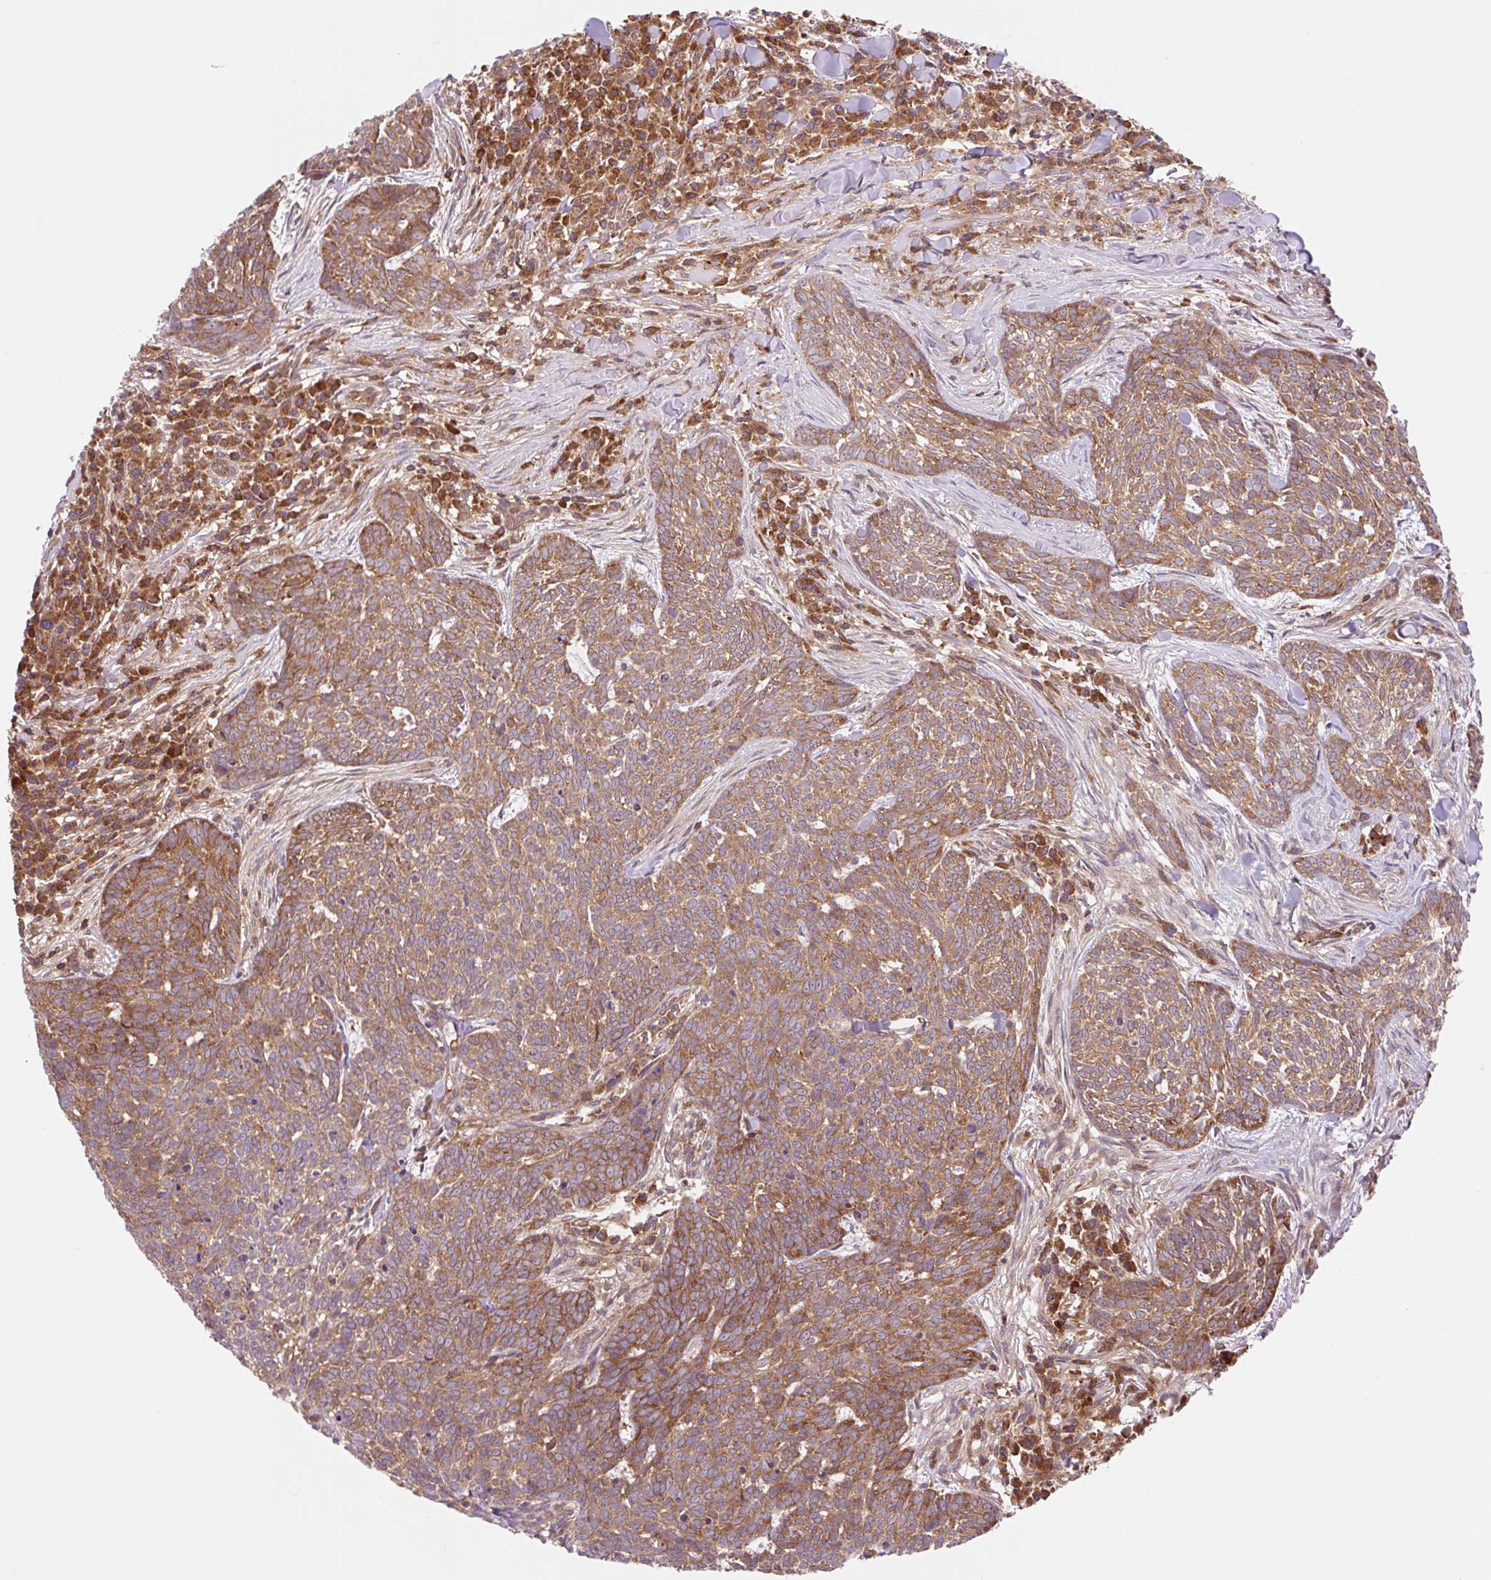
{"staining": {"intensity": "moderate", "quantity": ">75%", "location": "cytoplasmic/membranous"}, "tissue": "skin cancer", "cell_type": "Tumor cells", "image_type": "cancer", "snomed": [{"axis": "morphology", "description": "Basal cell carcinoma"}, {"axis": "topography", "description": "Skin"}], "caption": "Immunohistochemistry micrograph of neoplastic tissue: skin cancer (basal cell carcinoma) stained using IHC demonstrates medium levels of moderate protein expression localized specifically in the cytoplasmic/membranous of tumor cells, appearing as a cytoplasmic/membranous brown color.", "gene": "VPS4A", "patient": {"sex": "female", "age": 93}}